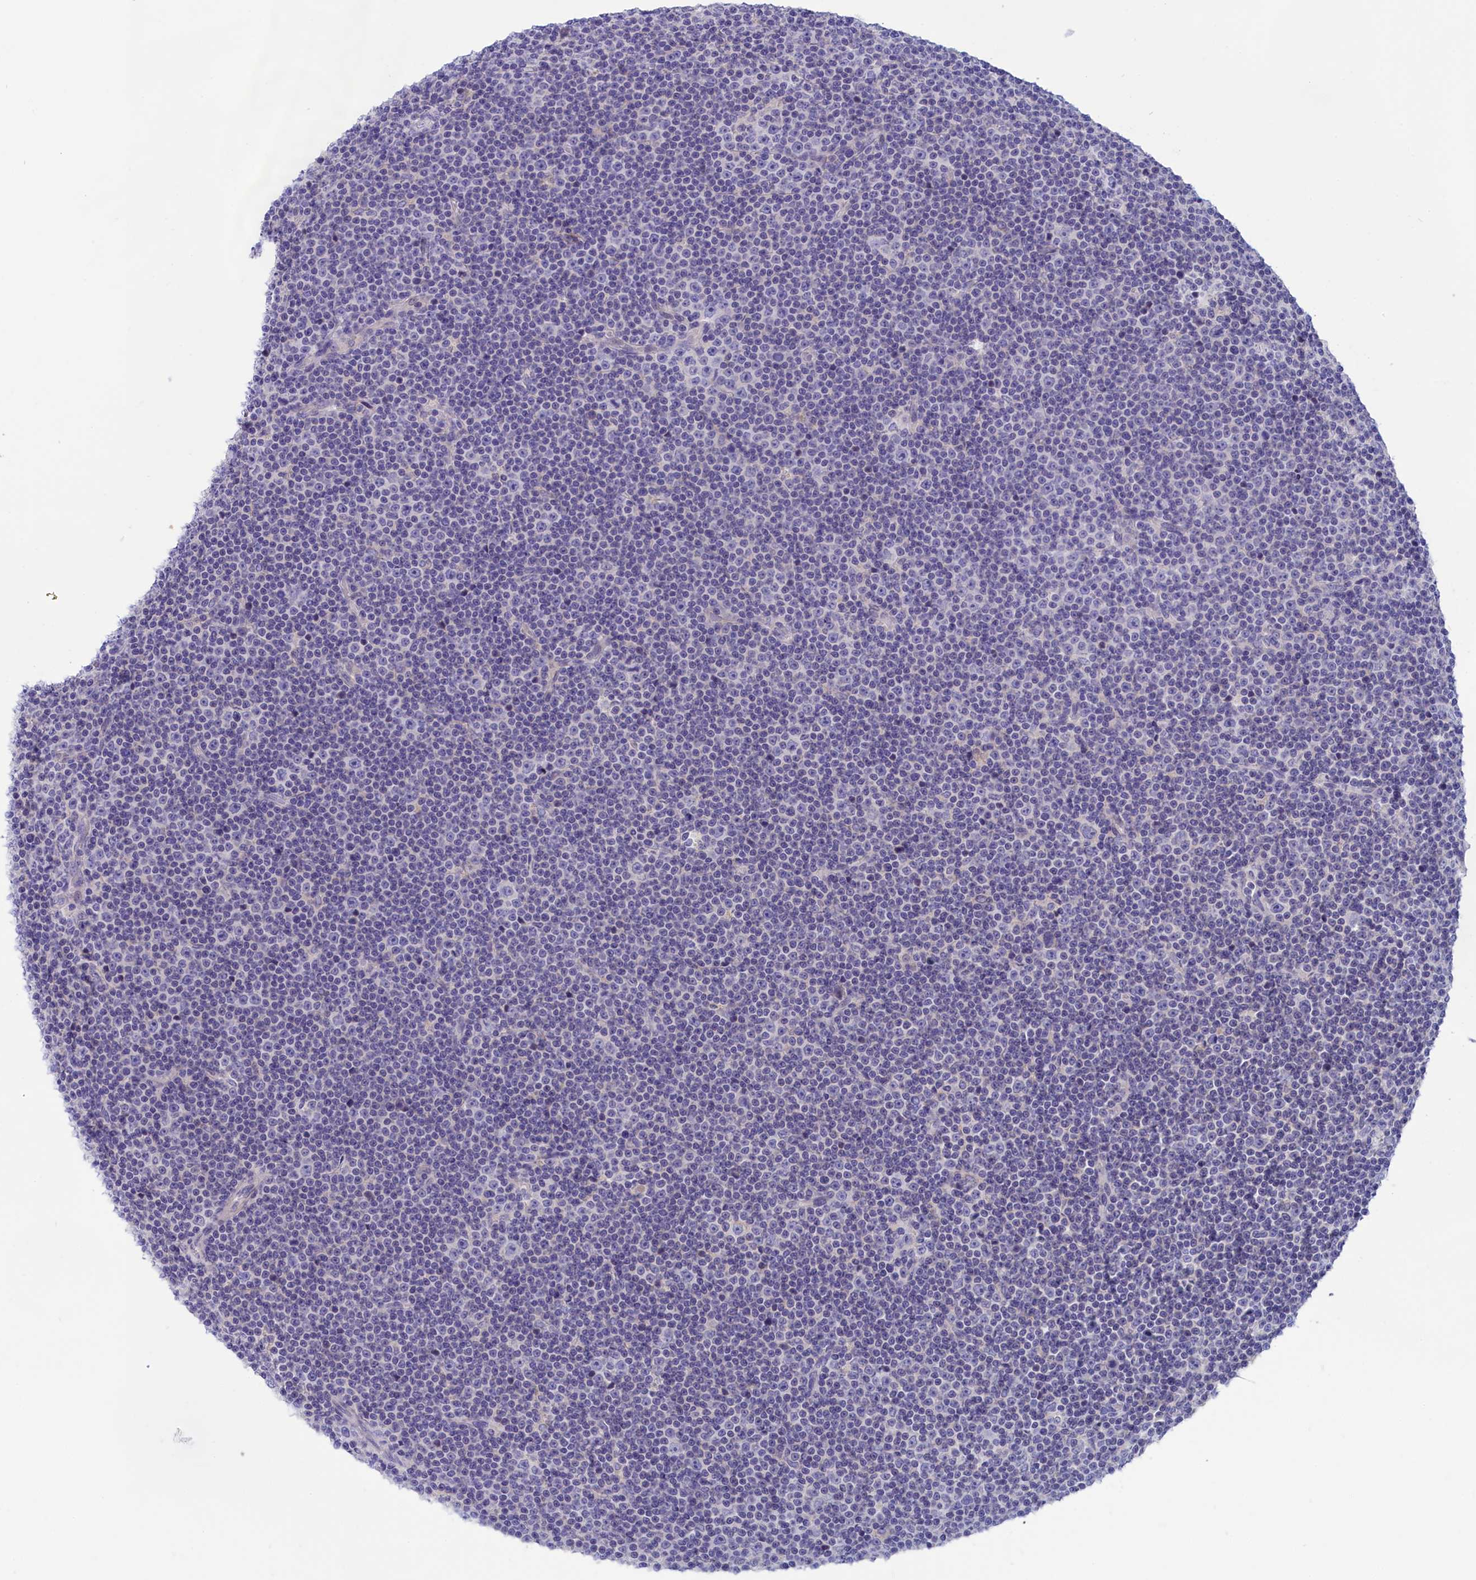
{"staining": {"intensity": "negative", "quantity": "none", "location": "none"}, "tissue": "lymphoma", "cell_type": "Tumor cells", "image_type": "cancer", "snomed": [{"axis": "morphology", "description": "Malignant lymphoma, non-Hodgkin's type, Low grade"}, {"axis": "topography", "description": "Lymph node"}], "caption": "Immunohistochemistry image of human malignant lymphoma, non-Hodgkin's type (low-grade) stained for a protein (brown), which reveals no staining in tumor cells.", "gene": "VPS35L", "patient": {"sex": "female", "age": 67}}